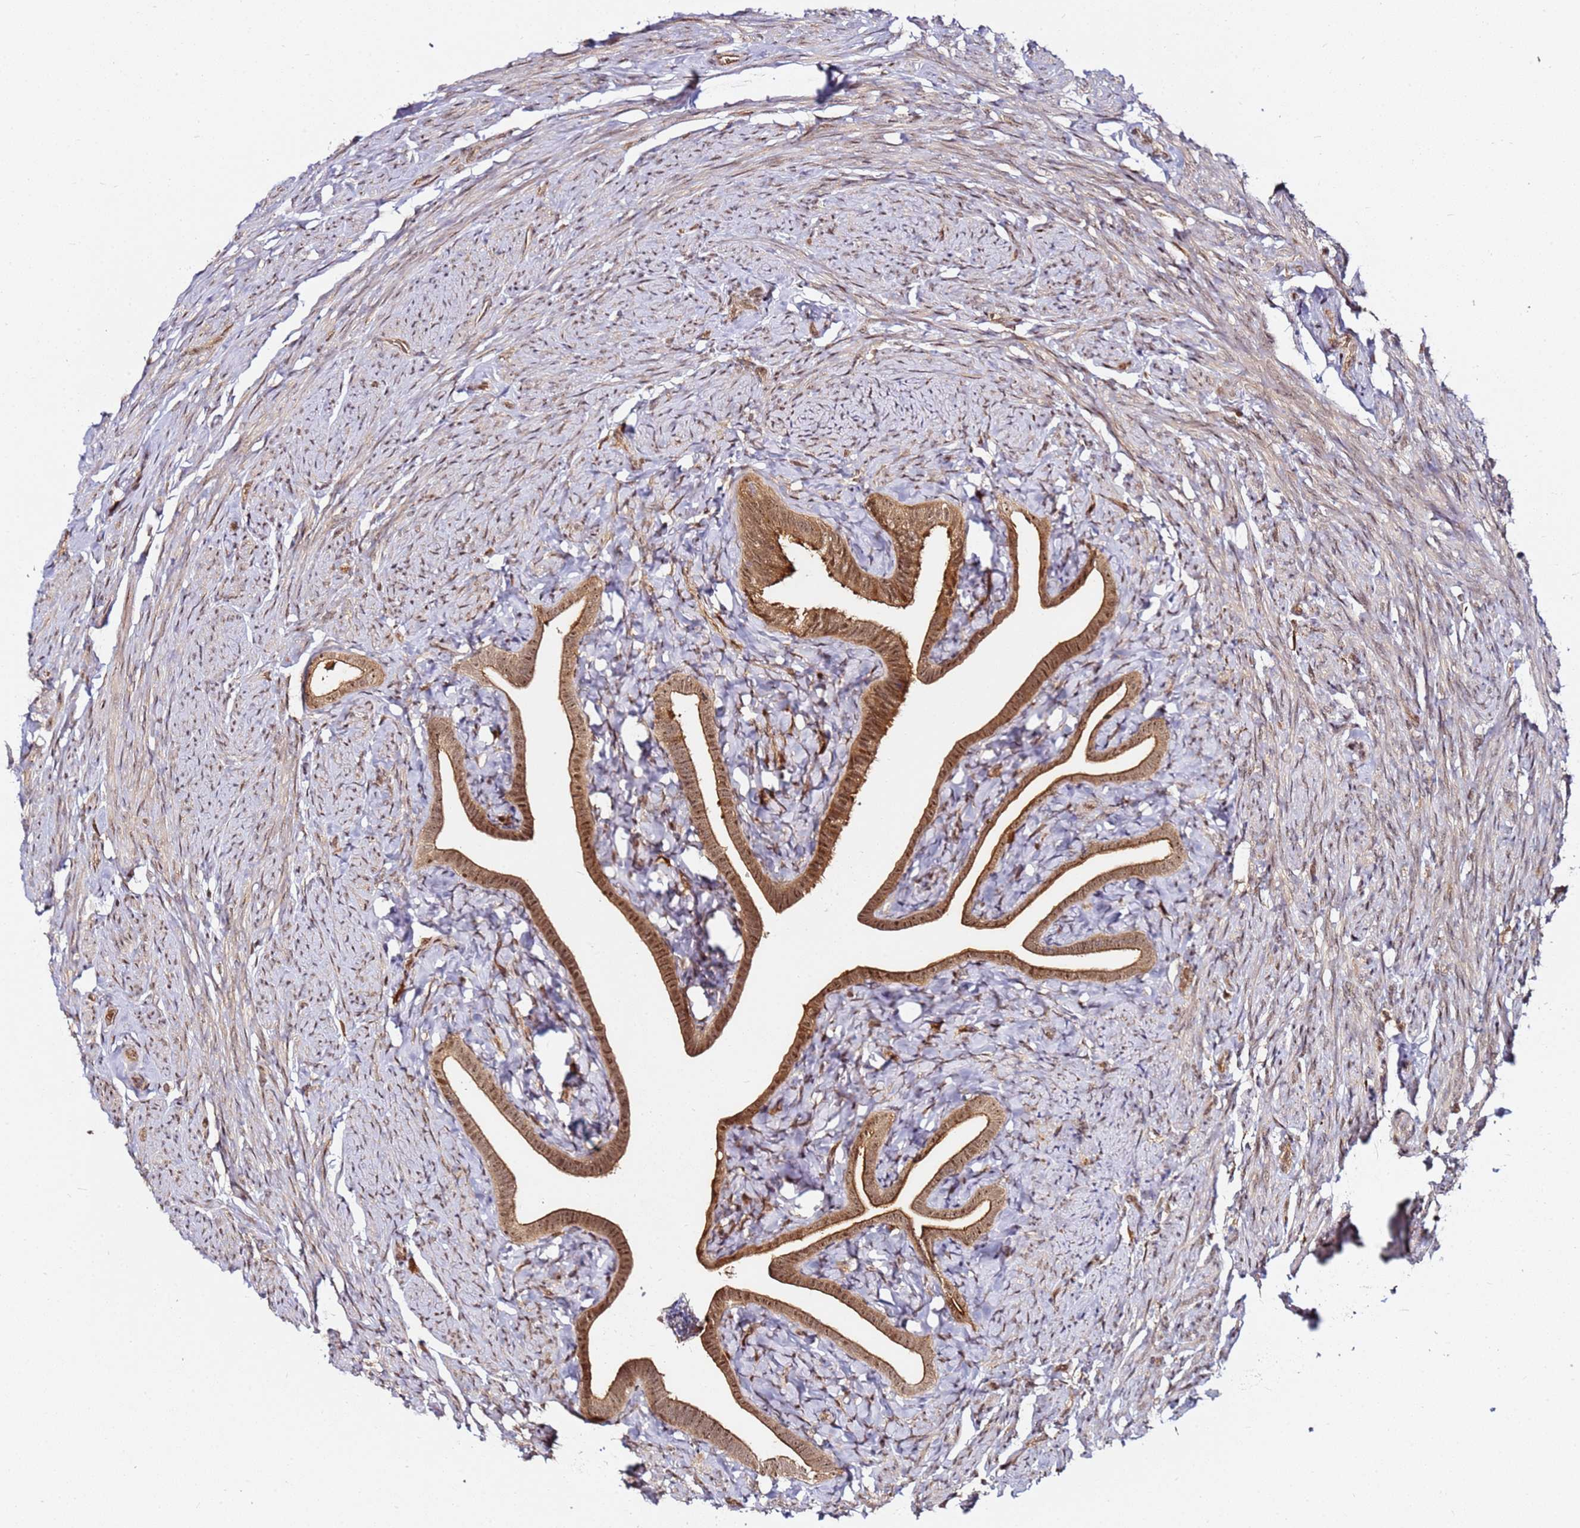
{"staining": {"intensity": "moderate", "quantity": ">75%", "location": "cytoplasmic/membranous,nuclear"}, "tissue": "fallopian tube", "cell_type": "Glandular cells", "image_type": "normal", "snomed": [{"axis": "morphology", "description": "Normal tissue, NOS"}, {"axis": "topography", "description": "Fallopian tube"}], "caption": "High-magnification brightfield microscopy of unremarkable fallopian tube stained with DAB (3,3'-diaminobenzidine) (brown) and counterstained with hematoxylin (blue). glandular cells exhibit moderate cytoplasmic/membranous,nuclear staining is seen in approximately>75% of cells. (DAB IHC, brown staining for protein, blue staining for nuclei).", "gene": "RGS18", "patient": {"sex": "female", "age": 69}}